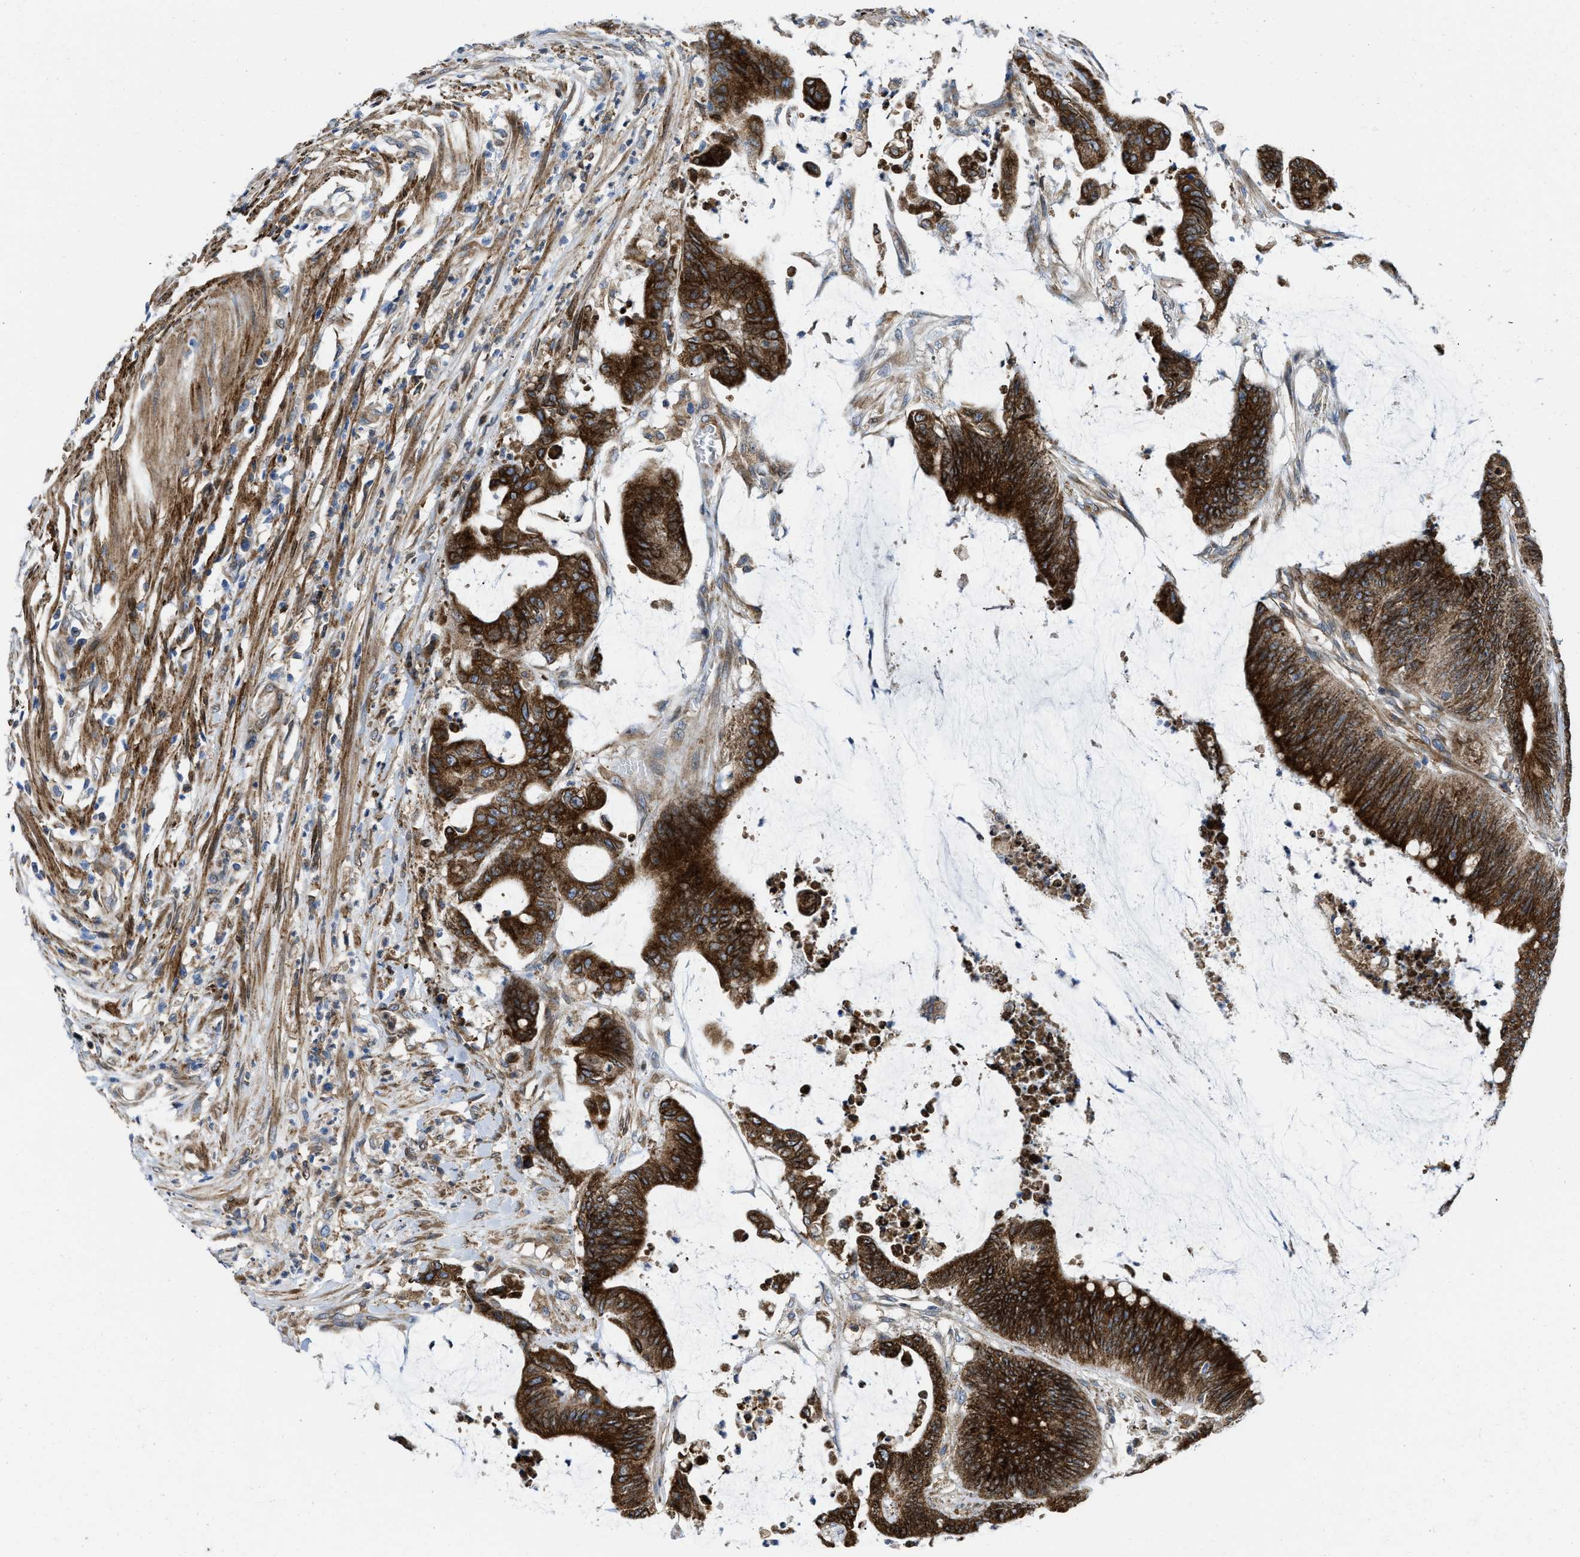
{"staining": {"intensity": "strong", "quantity": ">75%", "location": "cytoplasmic/membranous"}, "tissue": "colorectal cancer", "cell_type": "Tumor cells", "image_type": "cancer", "snomed": [{"axis": "morphology", "description": "Adenocarcinoma, NOS"}, {"axis": "topography", "description": "Rectum"}], "caption": "Strong cytoplasmic/membranous positivity for a protein is seen in about >75% of tumor cells of colorectal adenocarcinoma using immunohistochemistry.", "gene": "ERLIN2", "patient": {"sex": "female", "age": 66}}